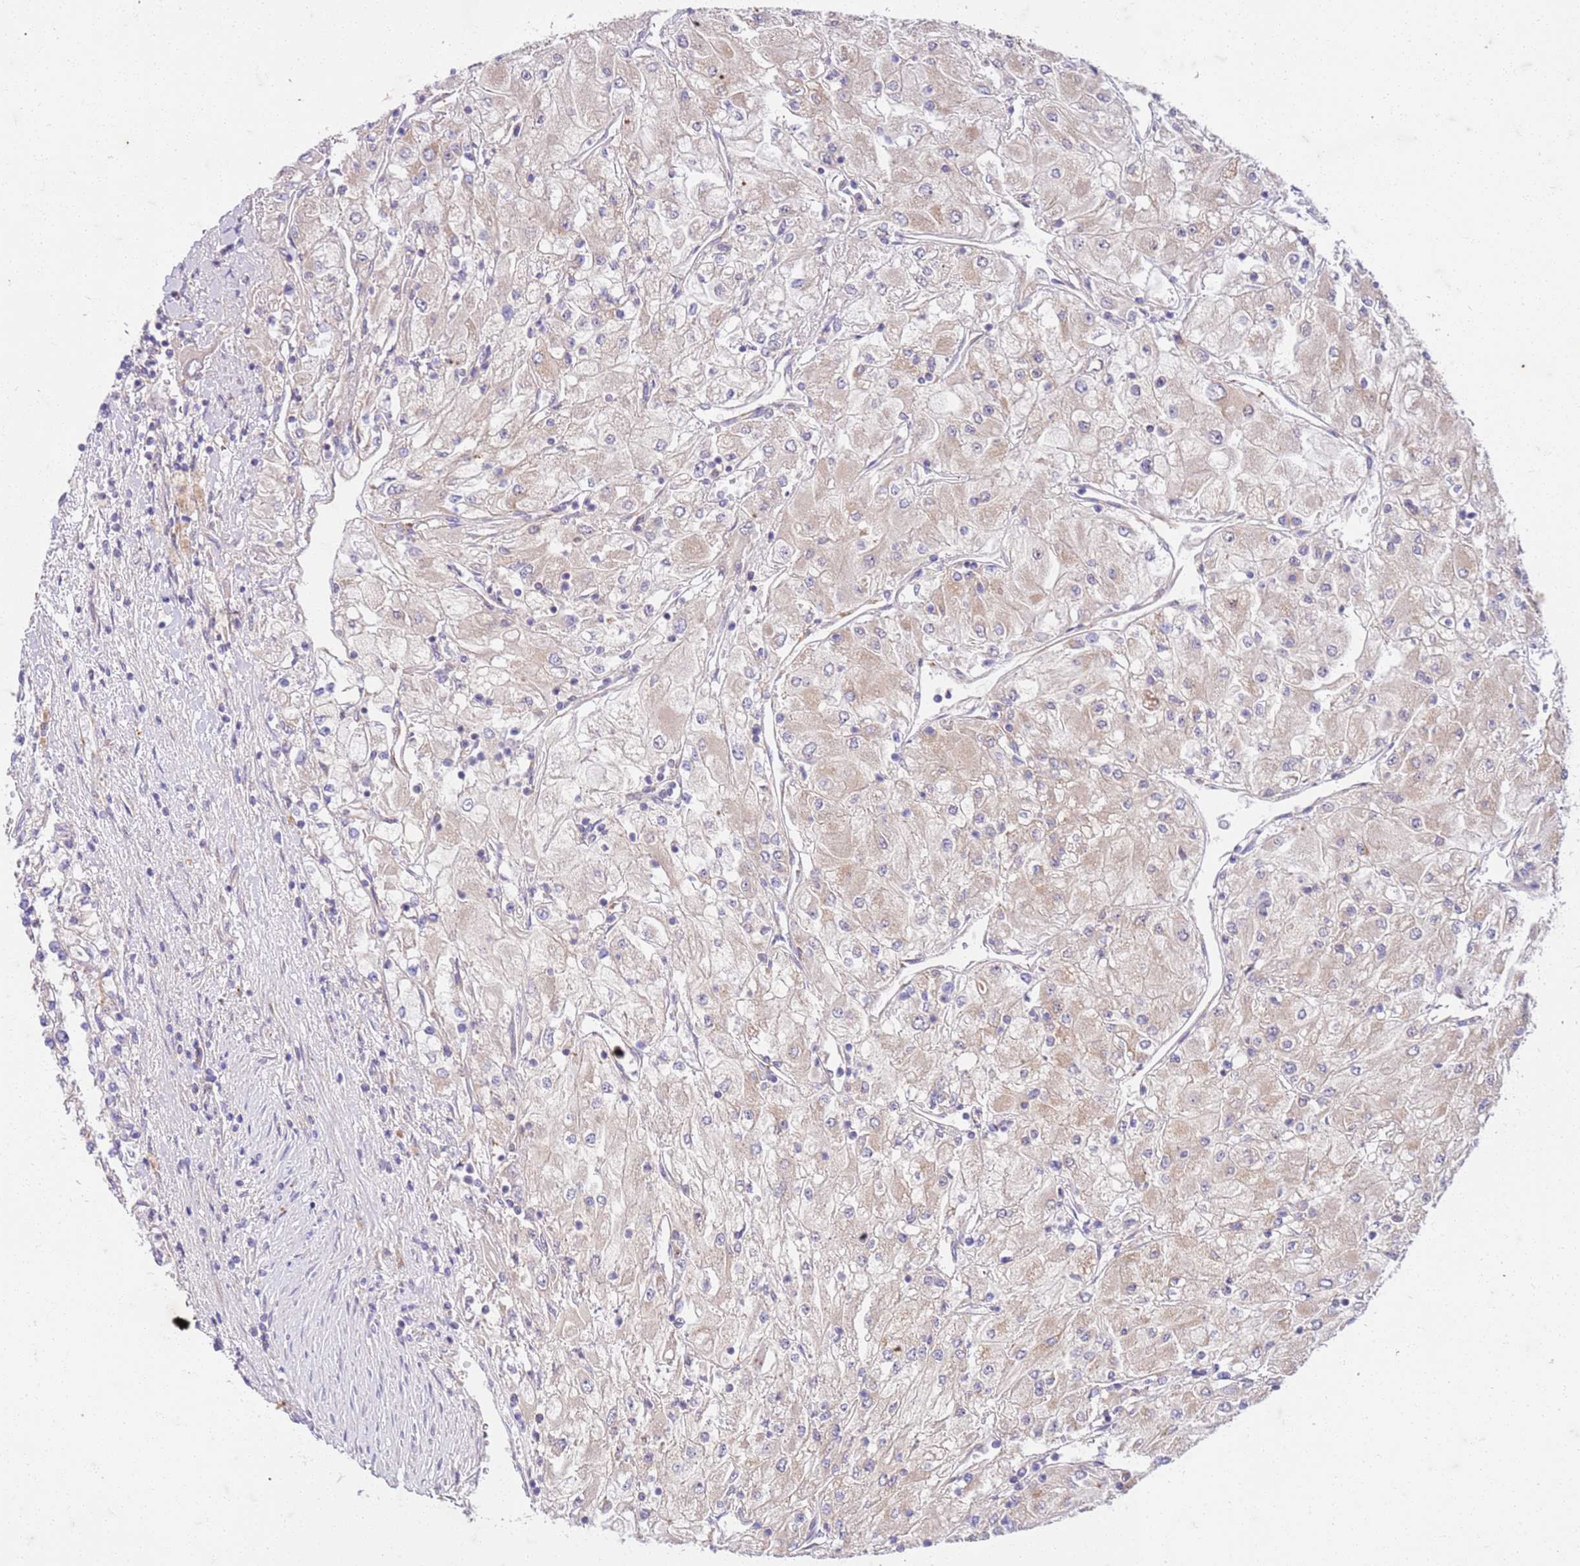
{"staining": {"intensity": "weak", "quantity": "<25%", "location": "cytoplasmic/membranous"}, "tissue": "renal cancer", "cell_type": "Tumor cells", "image_type": "cancer", "snomed": [{"axis": "morphology", "description": "Adenocarcinoma, NOS"}, {"axis": "topography", "description": "Kidney"}], "caption": "Adenocarcinoma (renal) stained for a protein using IHC demonstrates no expression tumor cells.", "gene": "OSBP", "patient": {"sex": "male", "age": 80}}